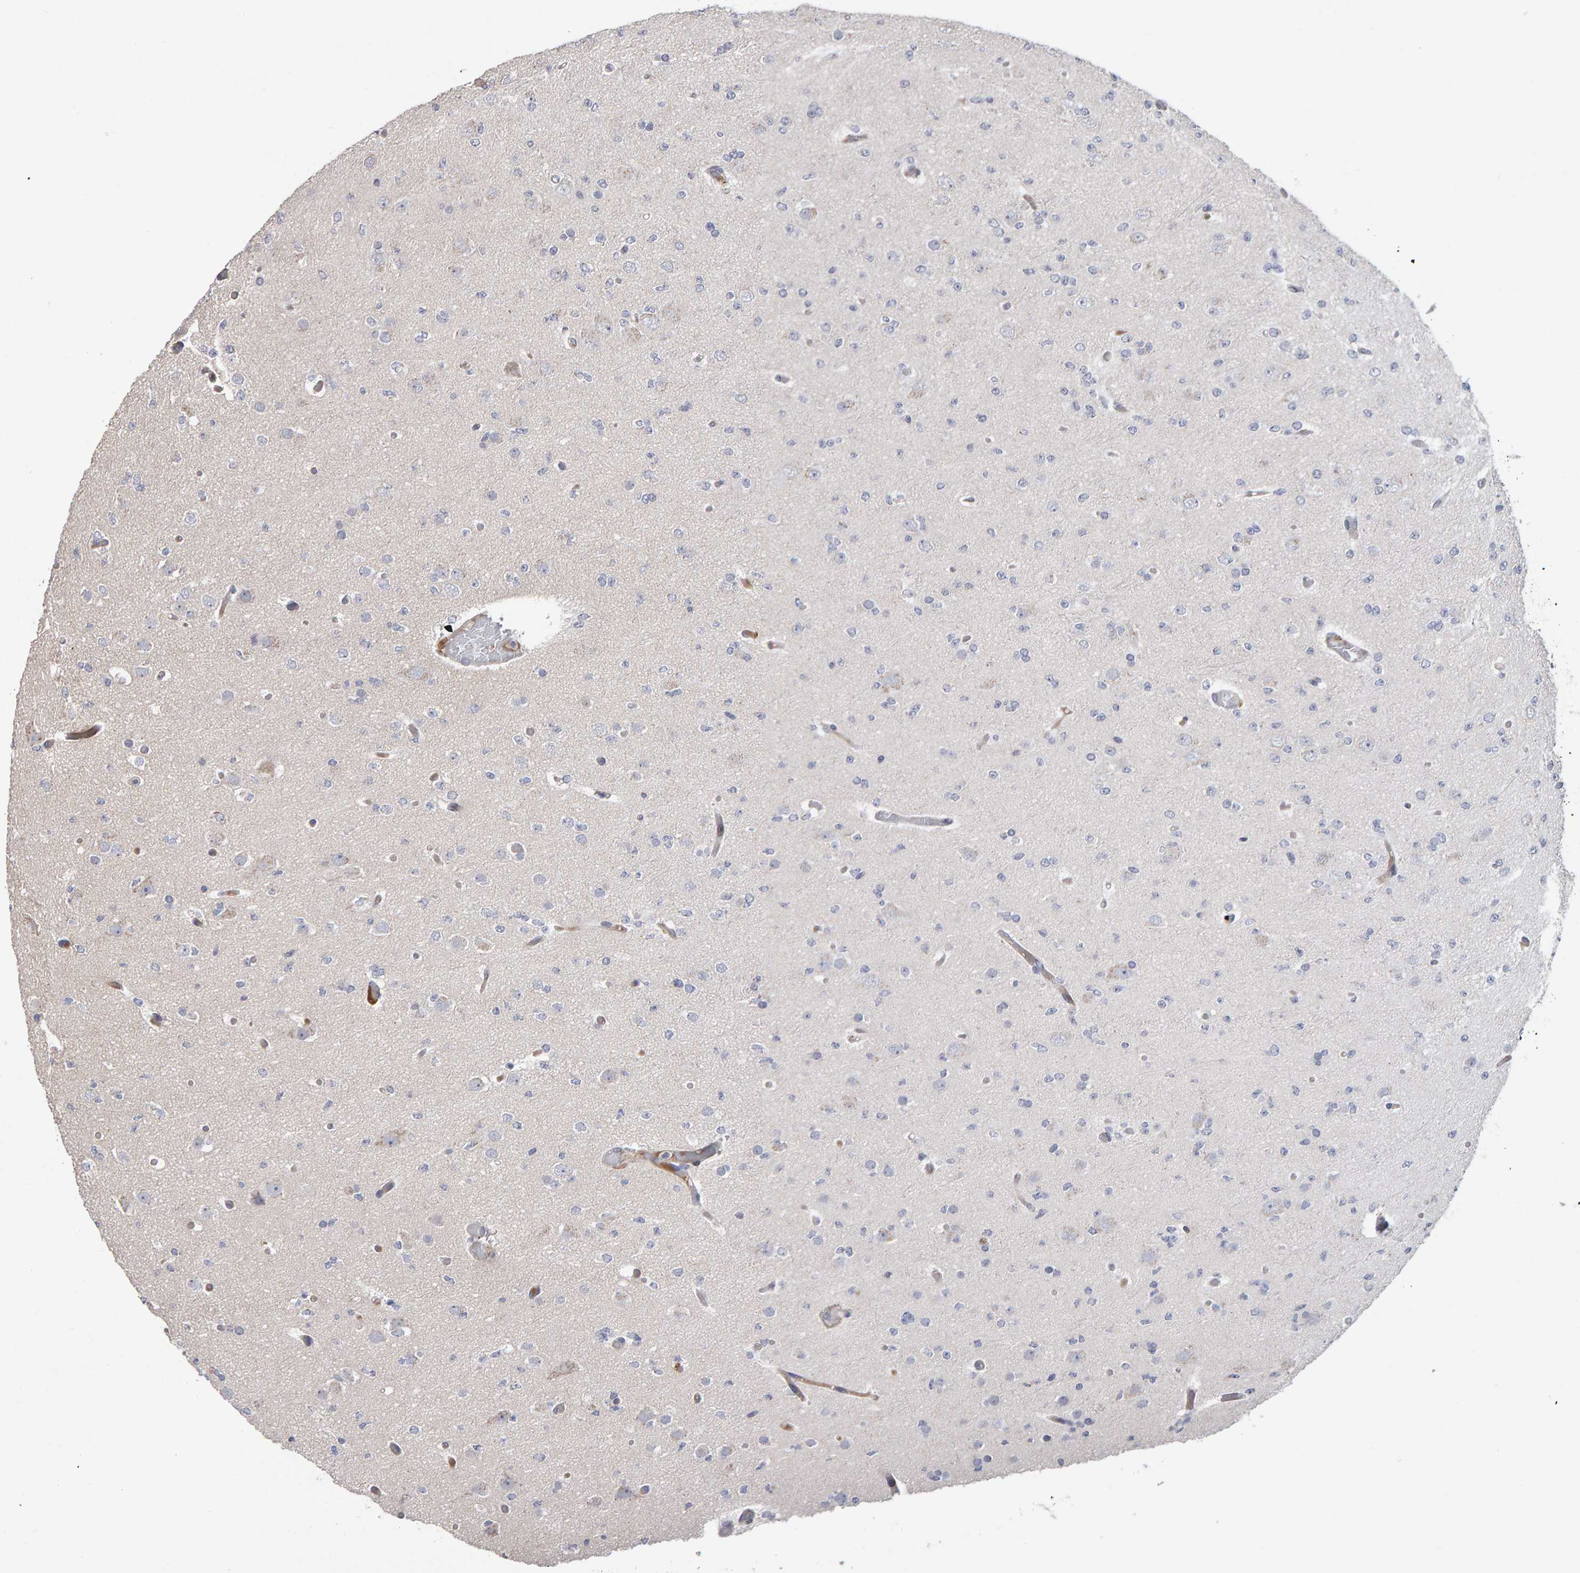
{"staining": {"intensity": "negative", "quantity": "none", "location": "none"}, "tissue": "glioma", "cell_type": "Tumor cells", "image_type": "cancer", "snomed": [{"axis": "morphology", "description": "Glioma, malignant, Low grade"}, {"axis": "topography", "description": "Brain"}], "caption": "Histopathology image shows no significant protein staining in tumor cells of malignant glioma (low-grade).", "gene": "CANT1", "patient": {"sex": "female", "age": 22}}